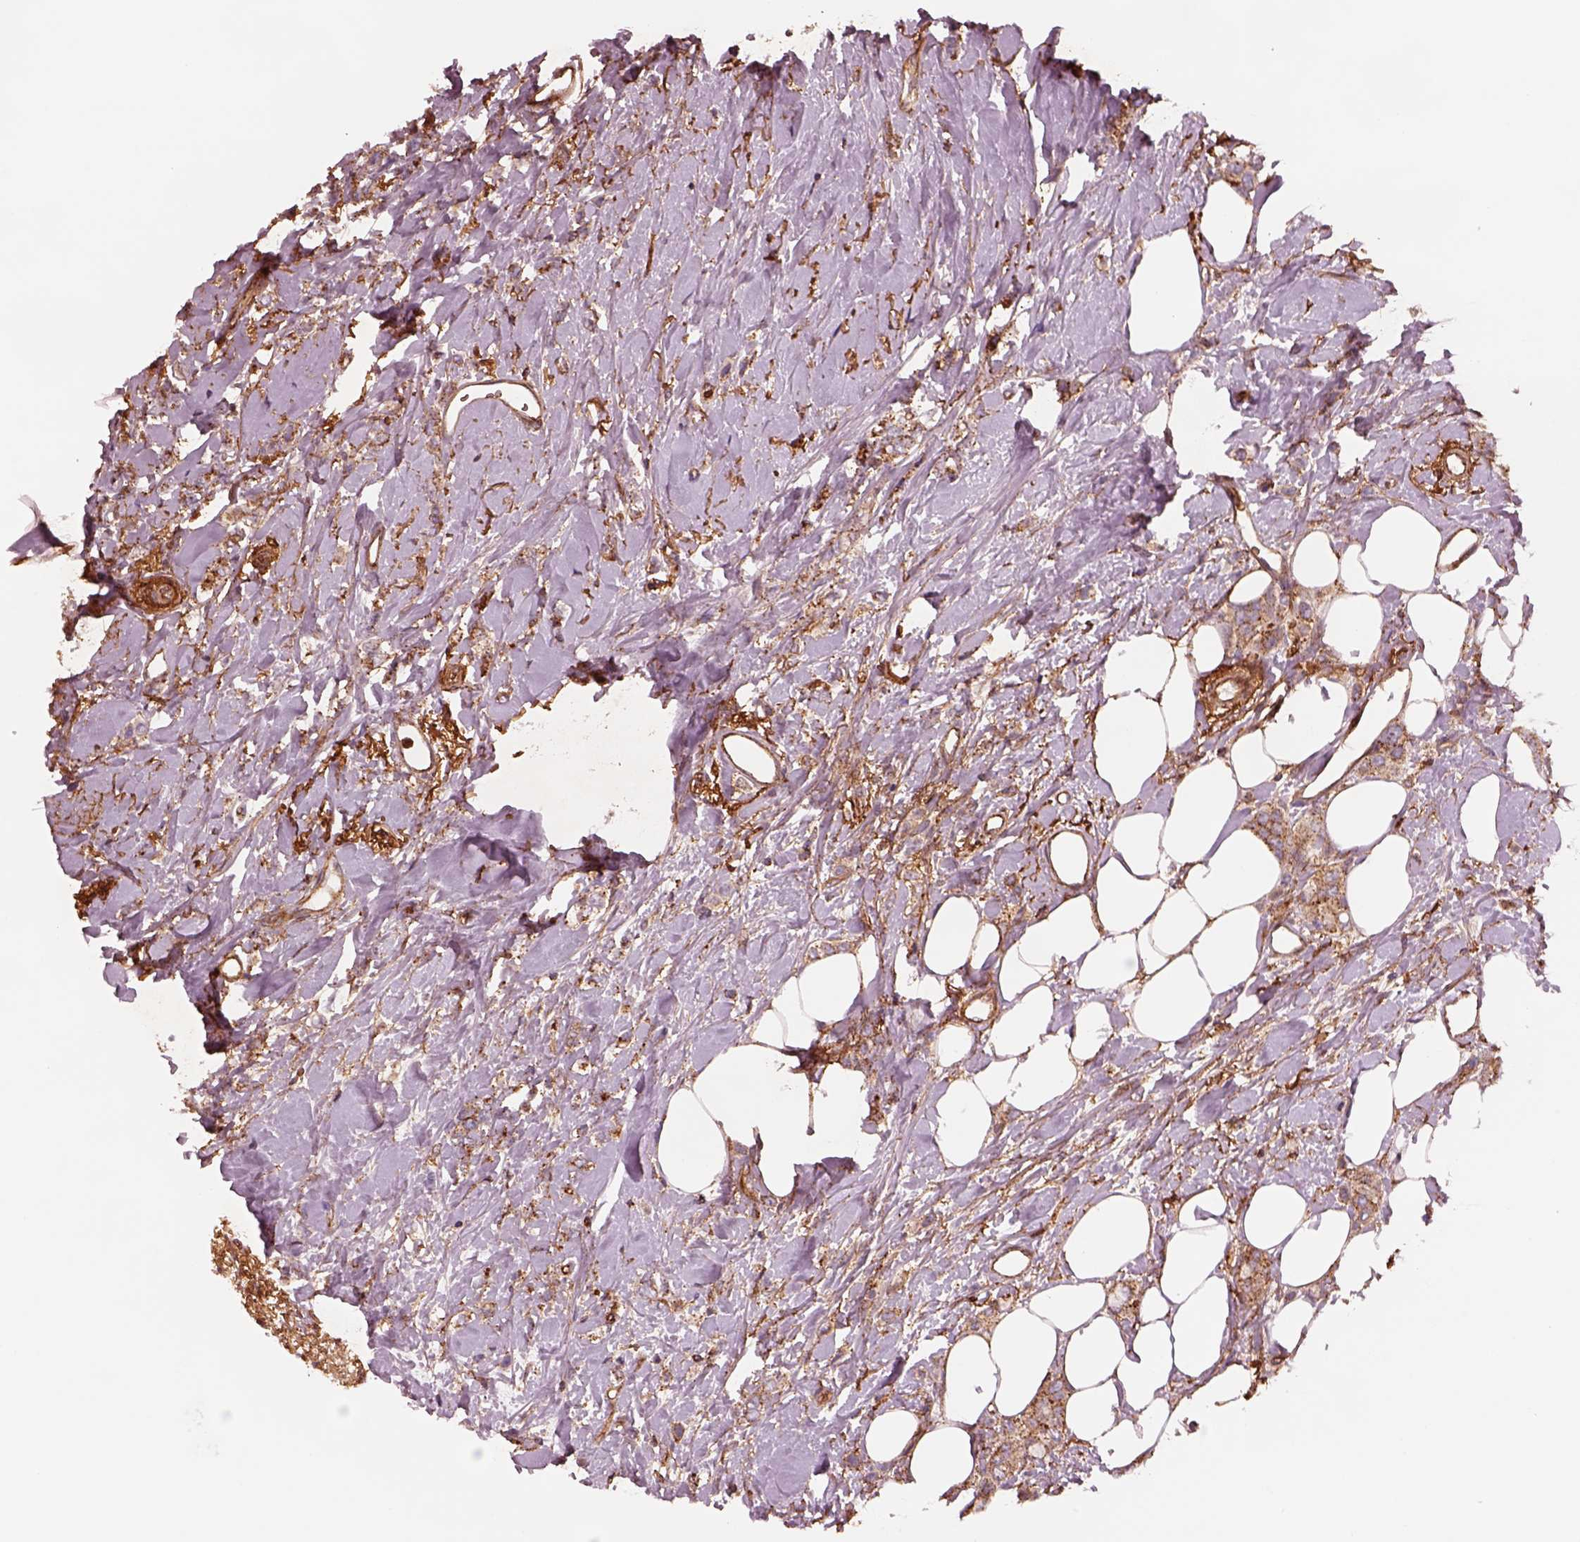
{"staining": {"intensity": "moderate", "quantity": "25%-75%", "location": "cytoplasmic/membranous"}, "tissue": "breast cancer", "cell_type": "Tumor cells", "image_type": "cancer", "snomed": [{"axis": "morphology", "description": "Lobular carcinoma"}, {"axis": "topography", "description": "Breast"}], "caption": "The immunohistochemical stain highlights moderate cytoplasmic/membranous positivity in tumor cells of breast lobular carcinoma tissue.", "gene": "WASHC2A", "patient": {"sex": "female", "age": 66}}